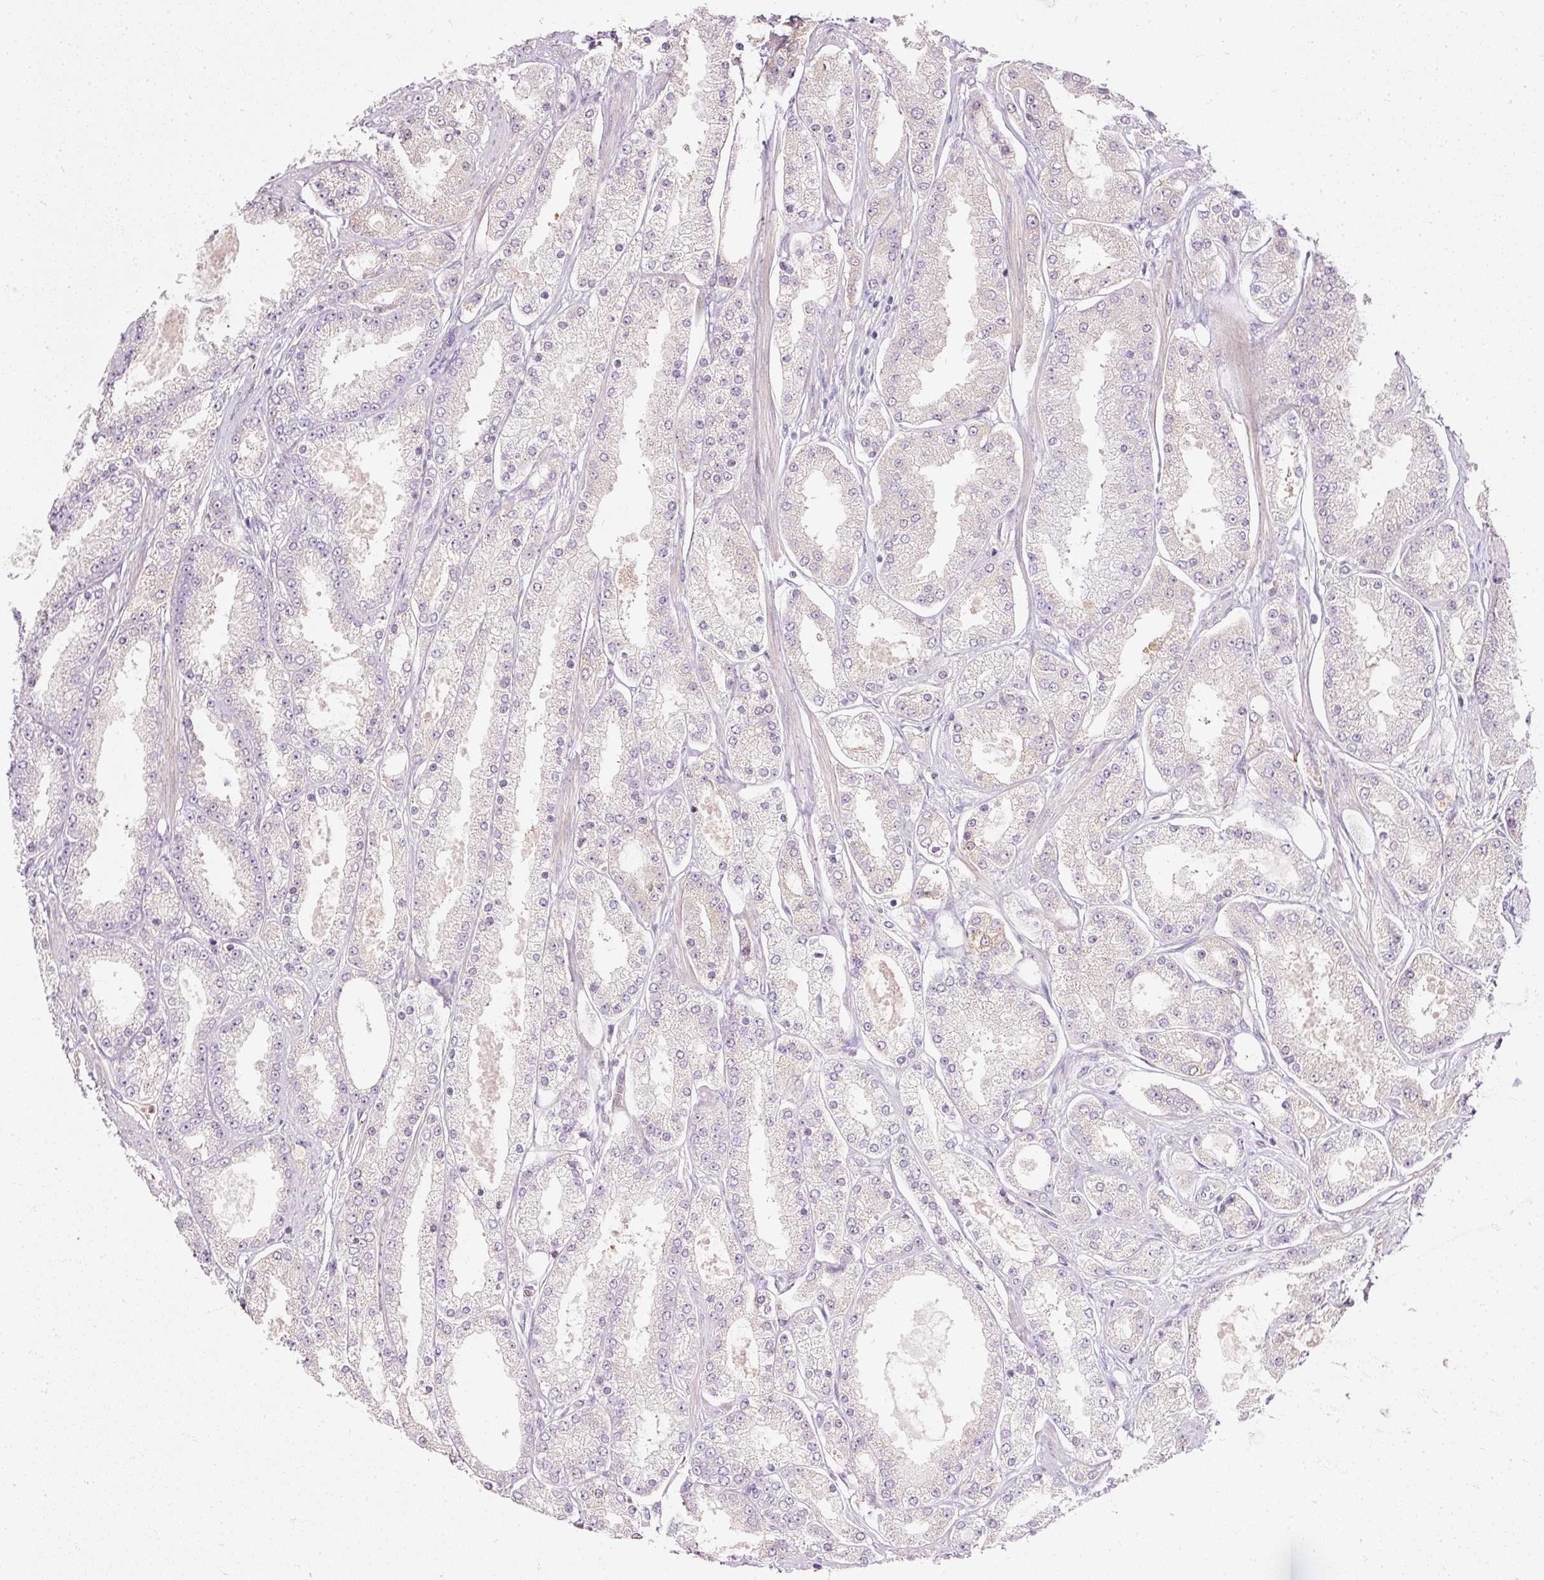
{"staining": {"intensity": "negative", "quantity": "none", "location": "none"}, "tissue": "prostate cancer", "cell_type": "Tumor cells", "image_type": "cancer", "snomed": [{"axis": "morphology", "description": "Adenocarcinoma, High grade"}, {"axis": "topography", "description": "Prostate"}], "caption": "The image reveals no significant expression in tumor cells of prostate cancer. (DAB immunohistochemistry (IHC), high magnification).", "gene": "ARMH3", "patient": {"sex": "male", "age": 69}}